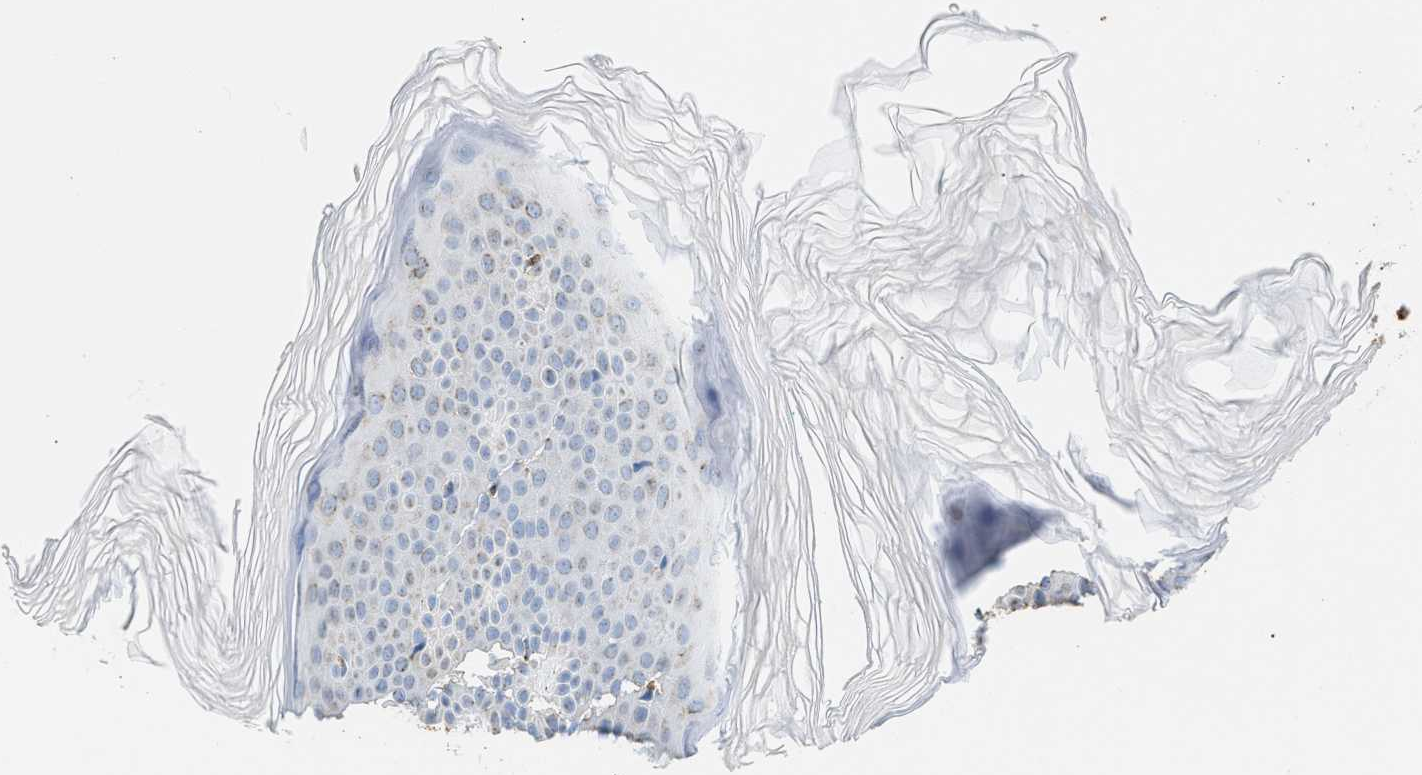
{"staining": {"intensity": "weak", "quantity": ">75%", "location": "cytoplasmic/membranous"}, "tissue": "skin", "cell_type": "Fibroblasts", "image_type": "normal", "snomed": [{"axis": "morphology", "description": "Normal tissue, NOS"}, {"axis": "morphology", "description": "Malignant melanoma, Metastatic site"}, {"axis": "topography", "description": "Skin"}], "caption": "Protein analysis of unremarkable skin shows weak cytoplasmic/membranous expression in approximately >75% of fibroblasts.", "gene": "OGDH", "patient": {"sex": "male", "age": 41}}